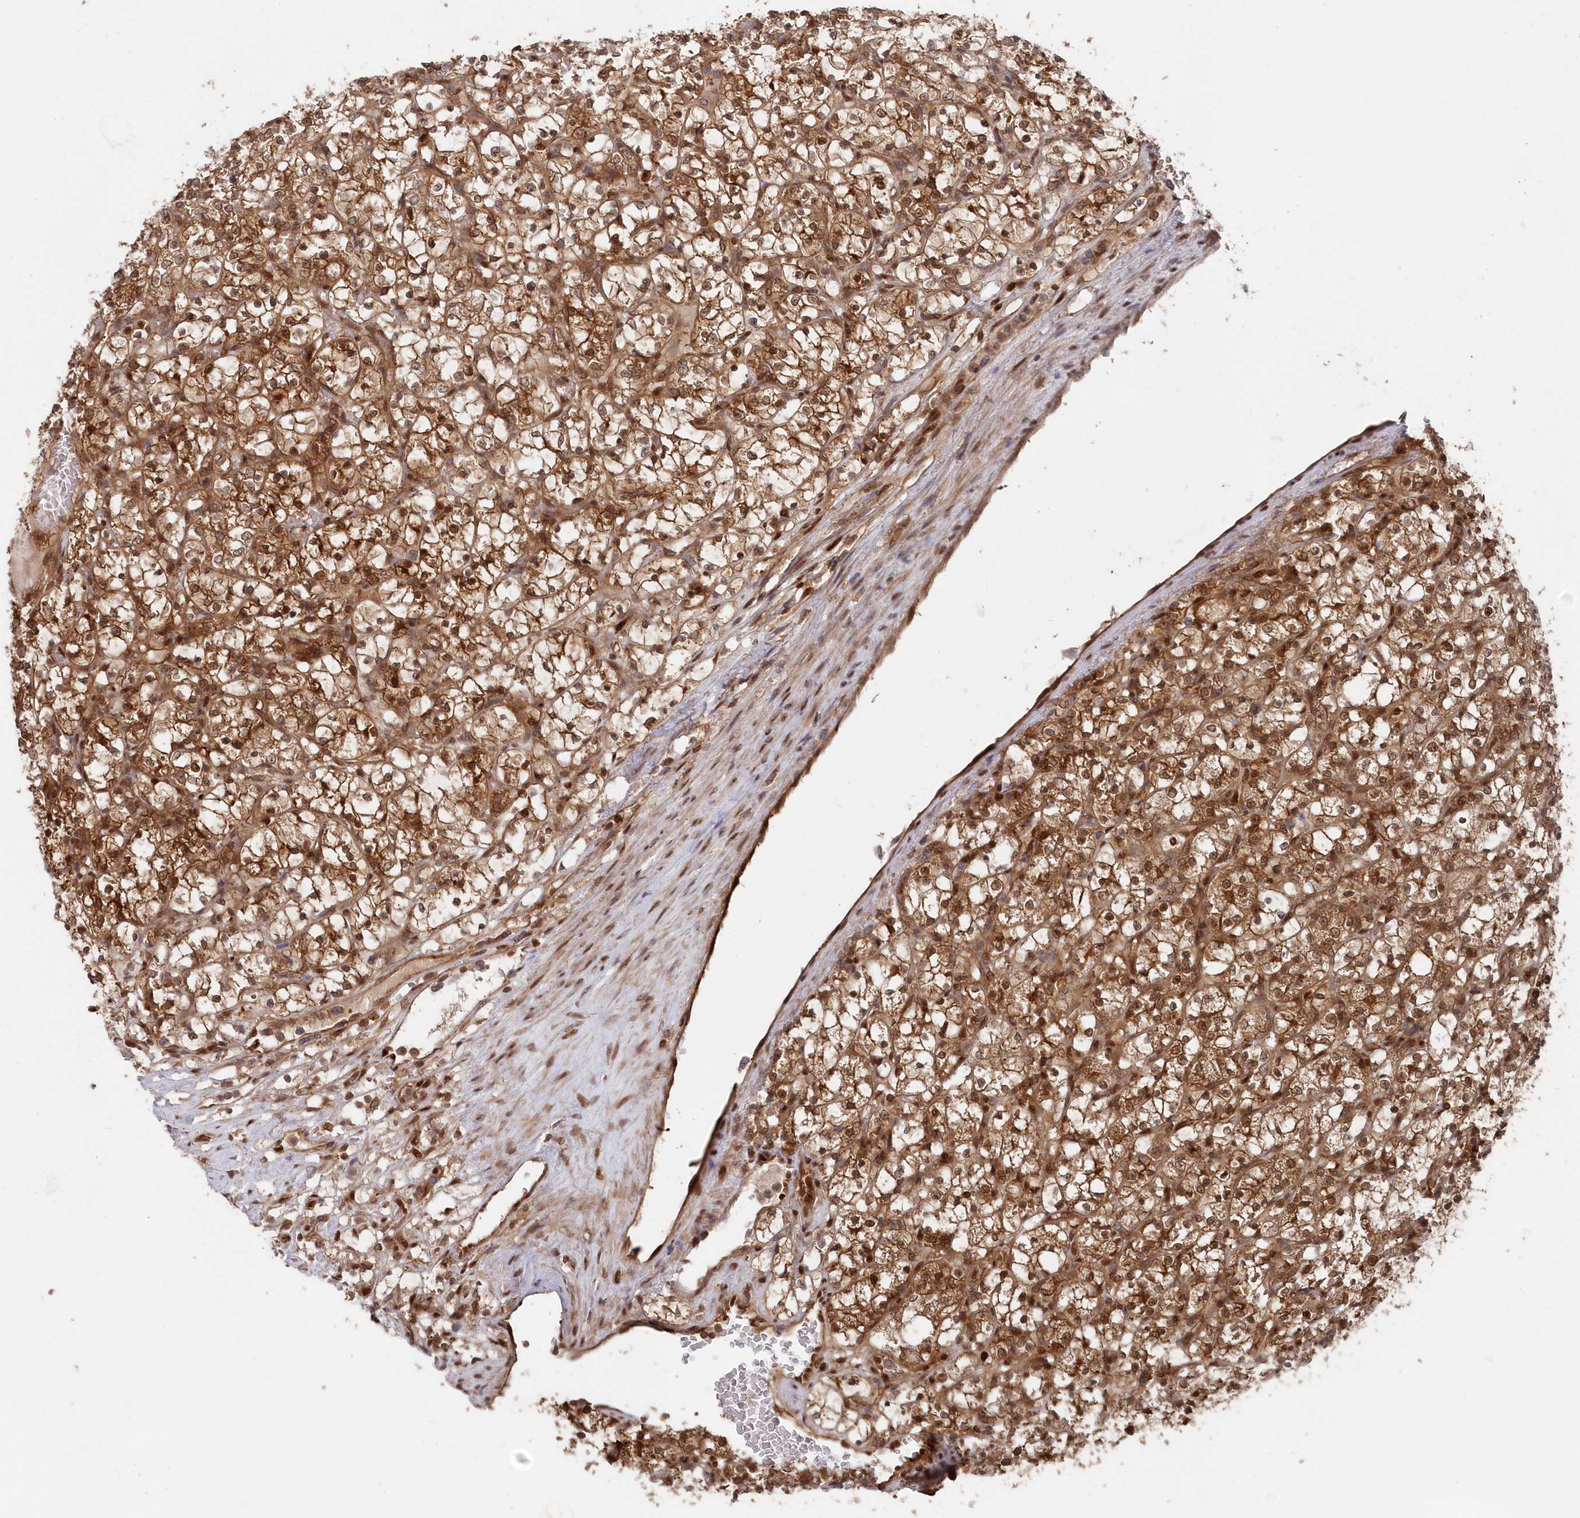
{"staining": {"intensity": "strong", "quantity": ">75%", "location": "cytoplasmic/membranous,nuclear"}, "tissue": "renal cancer", "cell_type": "Tumor cells", "image_type": "cancer", "snomed": [{"axis": "morphology", "description": "Adenocarcinoma, NOS"}, {"axis": "topography", "description": "Kidney"}], "caption": "Protein expression analysis of human renal cancer reveals strong cytoplasmic/membranous and nuclear staining in about >75% of tumor cells. Nuclei are stained in blue.", "gene": "ABHD14B", "patient": {"sex": "female", "age": 69}}